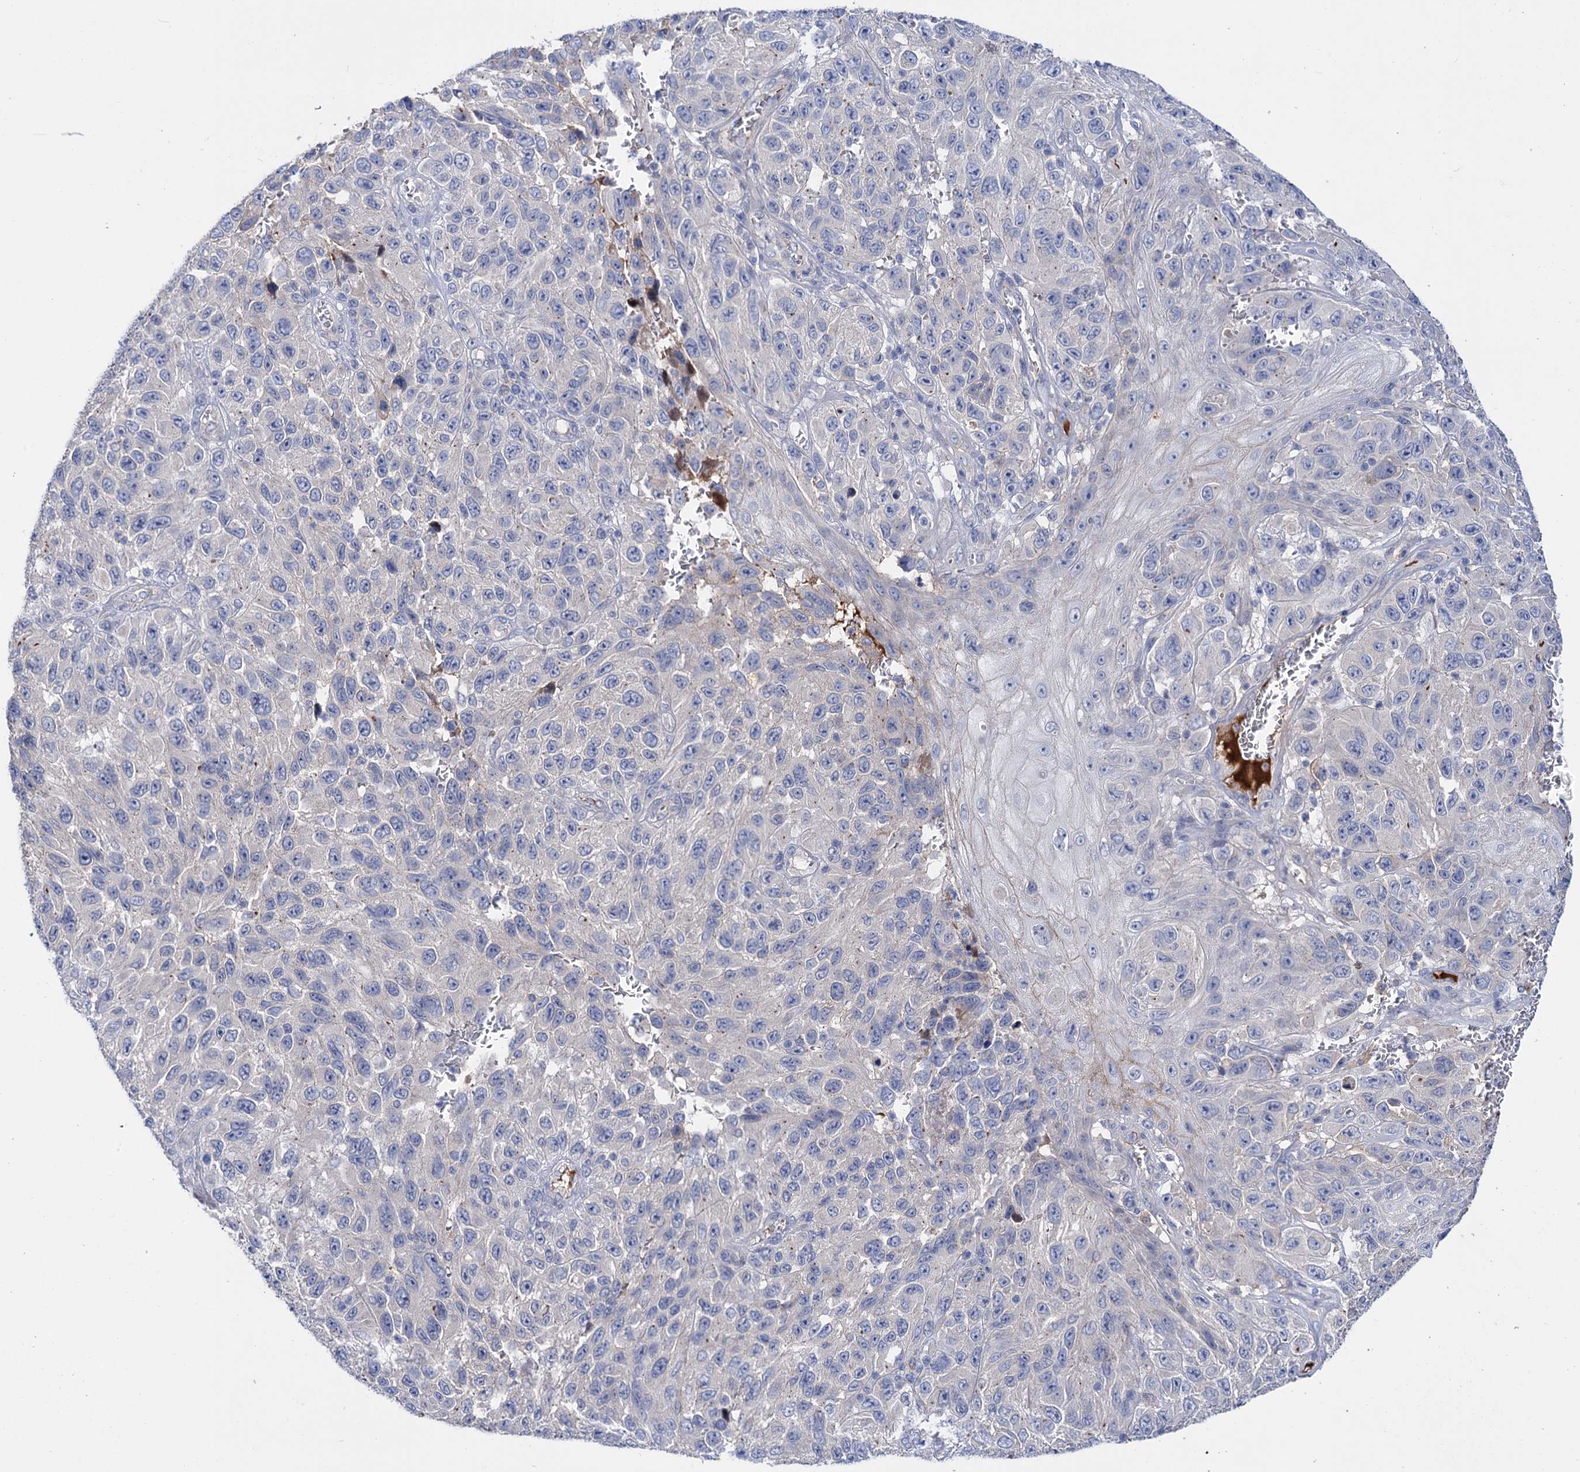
{"staining": {"intensity": "negative", "quantity": "none", "location": "none"}, "tissue": "melanoma", "cell_type": "Tumor cells", "image_type": "cancer", "snomed": [{"axis": "morphology", "description": "Normal tissue, NOS"}, {"axis": "morphology", "description": "Malignant melanoma, NOS"}, {"axis": "topography", "description": "Skin"}], "caption": "Malignant melanoma was stained to show a protein in brown. There is no significant positivity in tumor cells.", "gene": "PPP1R32", "patient": {"sex": "female", "age": 96}}